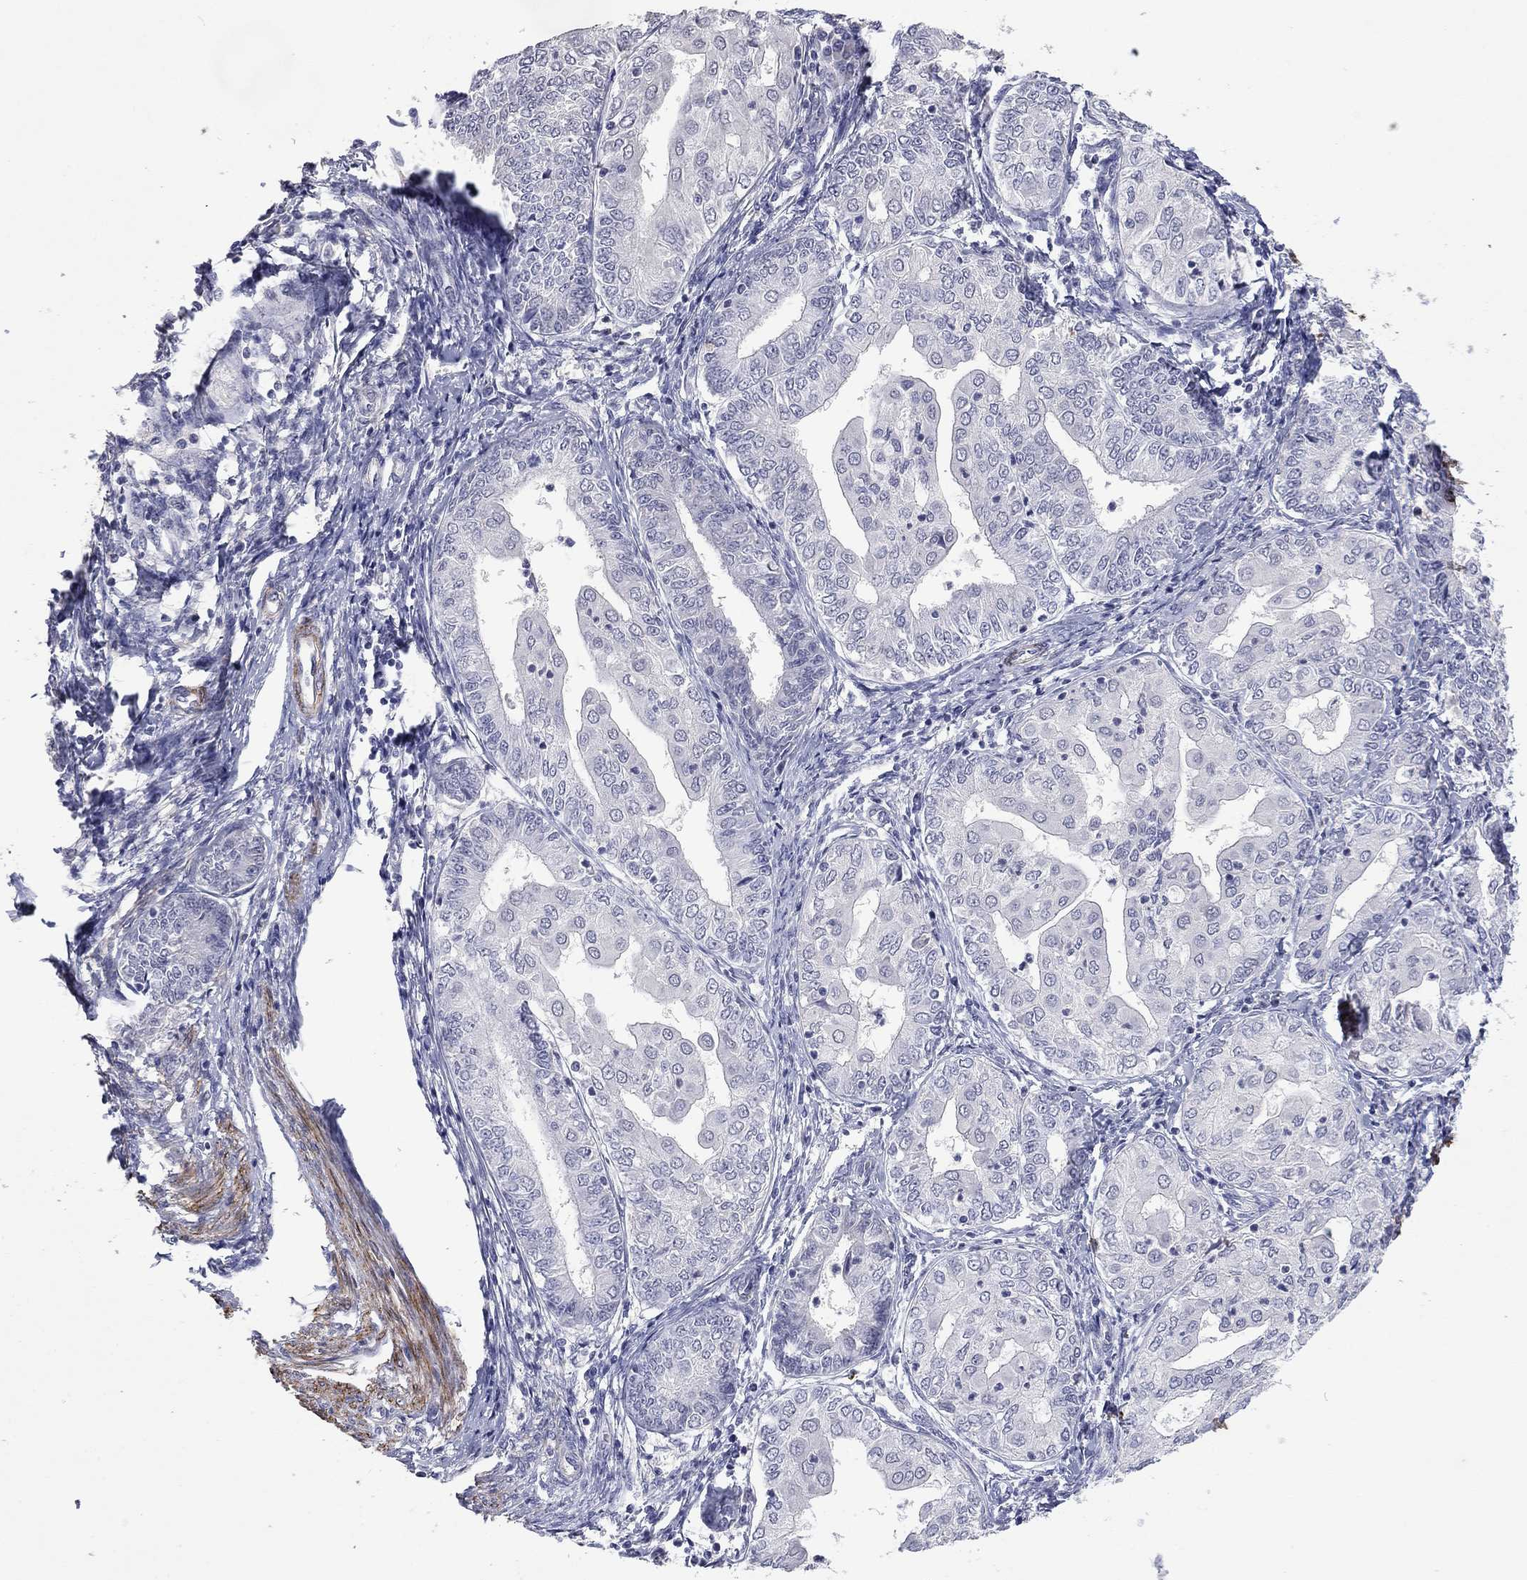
{"staining": {"intensity": "negative", "quantity": "none", "location": "none"}, "tissue": "endometrial cancer", "cell_type": "Tumor cells", "image_type": "cancer", "snomed": [{"axis": "morphology", "description": "Adenocarcinoma, NOS"}, {"axis": "topography", "description": "Endometrium"}], "caption": "This is an immunohistochemistry photomicrograph of adenocarcinoma (endometrial). There is no positivity in tumor cells.", "gene": "IP6K3", "patient": {"sex": "female", "age": 68}}